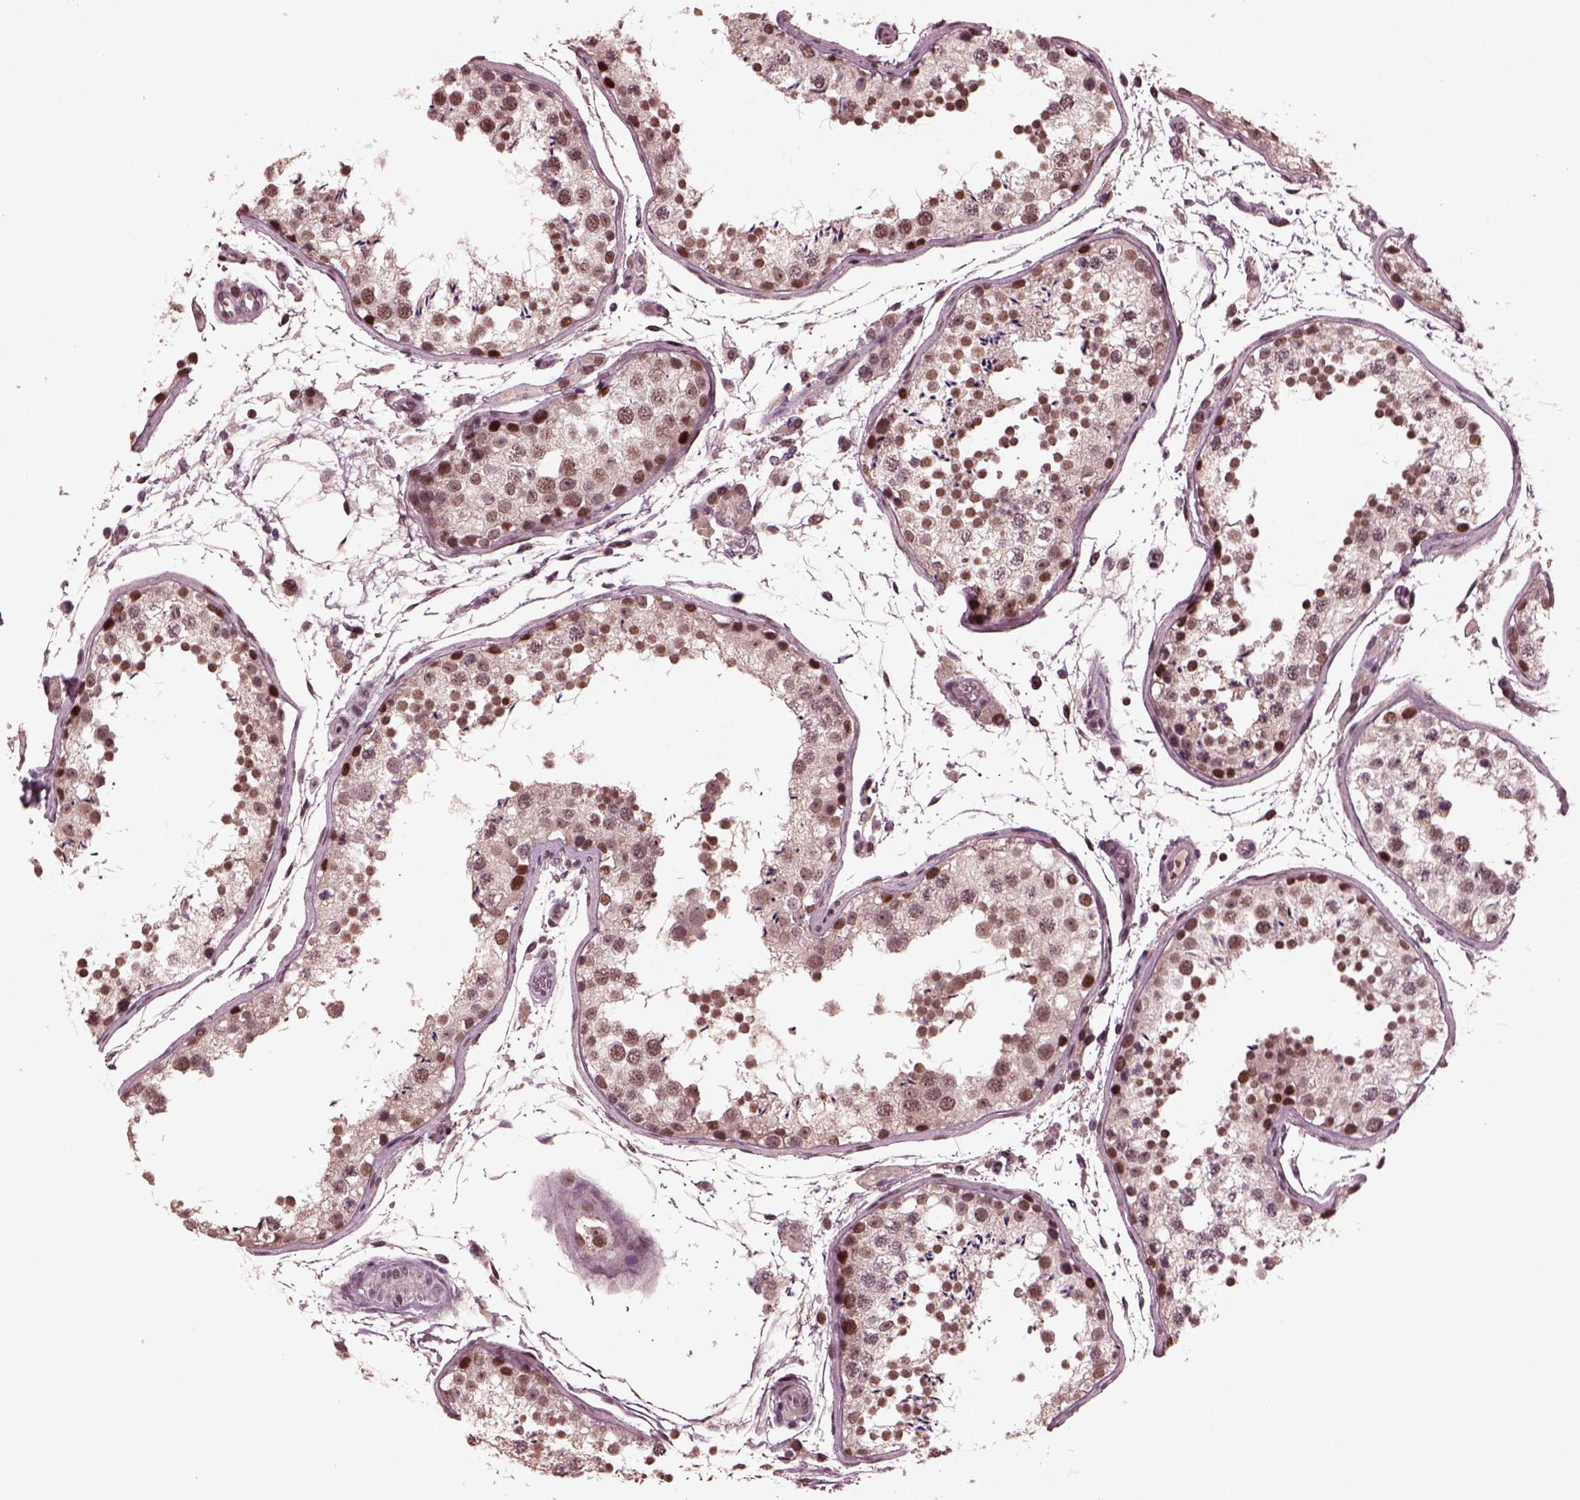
{"staining": {"intensity": "moderate", "quantity": ">75%", "location": "nuclear"}, "tissue": "testis", "cell_type": "Cells in seminiferous ducts", "image_type": "normal", "snomed": [{"axis": "morphology", "description": "Normal tissue, NOS"}, {"axis": "topography", "description": "Testis"}], "caption": "This is a micrograph of IHC staining of normal testis, which shows moderate expression in the nuclear of cells in seminiferous ducts.", "gene": "NAP1L5", "patient": {"sex": "male", "age": 29}}